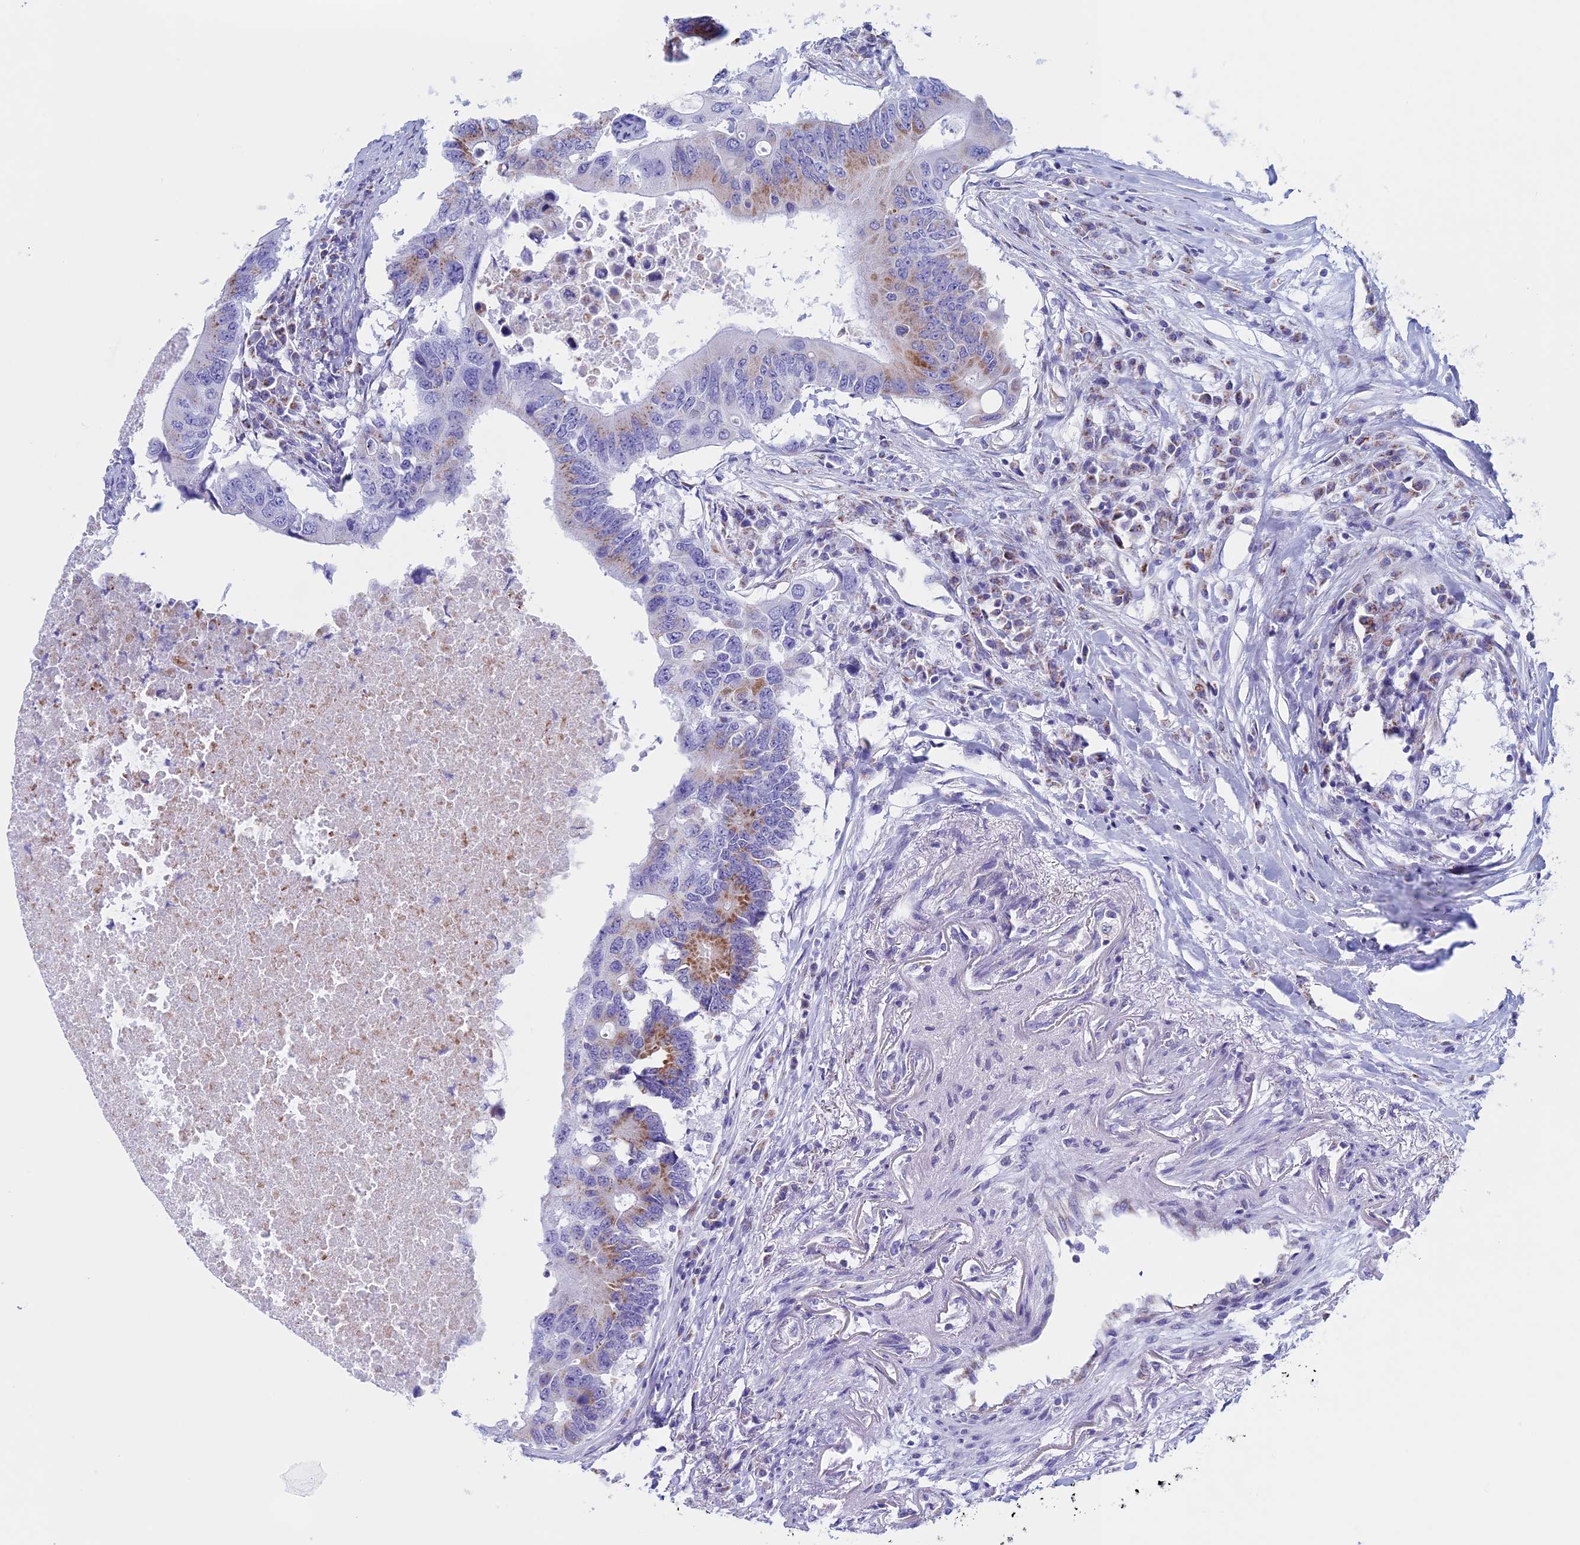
{"staining": {"intensity": "moderate", "quantity": "25%-75%", "location": "cytoplasmic/membranous"}, "tissue": "colorectal cancer", "cell_type": "Tumor cells", "image_type": "cancer", "snomed": [{"axis": "morphology", "description": "Adenocarcinoma, NOS"}, {"axis": "topography", "description": "Colon"}], "caption": "Moderate cytoplasmic/membranous protein staining is identified in about 25%-75% of tumor cells in adenocarcinoma (colorectal).", "gene": "NDUFB9", "patient": {"sex": "male", "age": 71}}